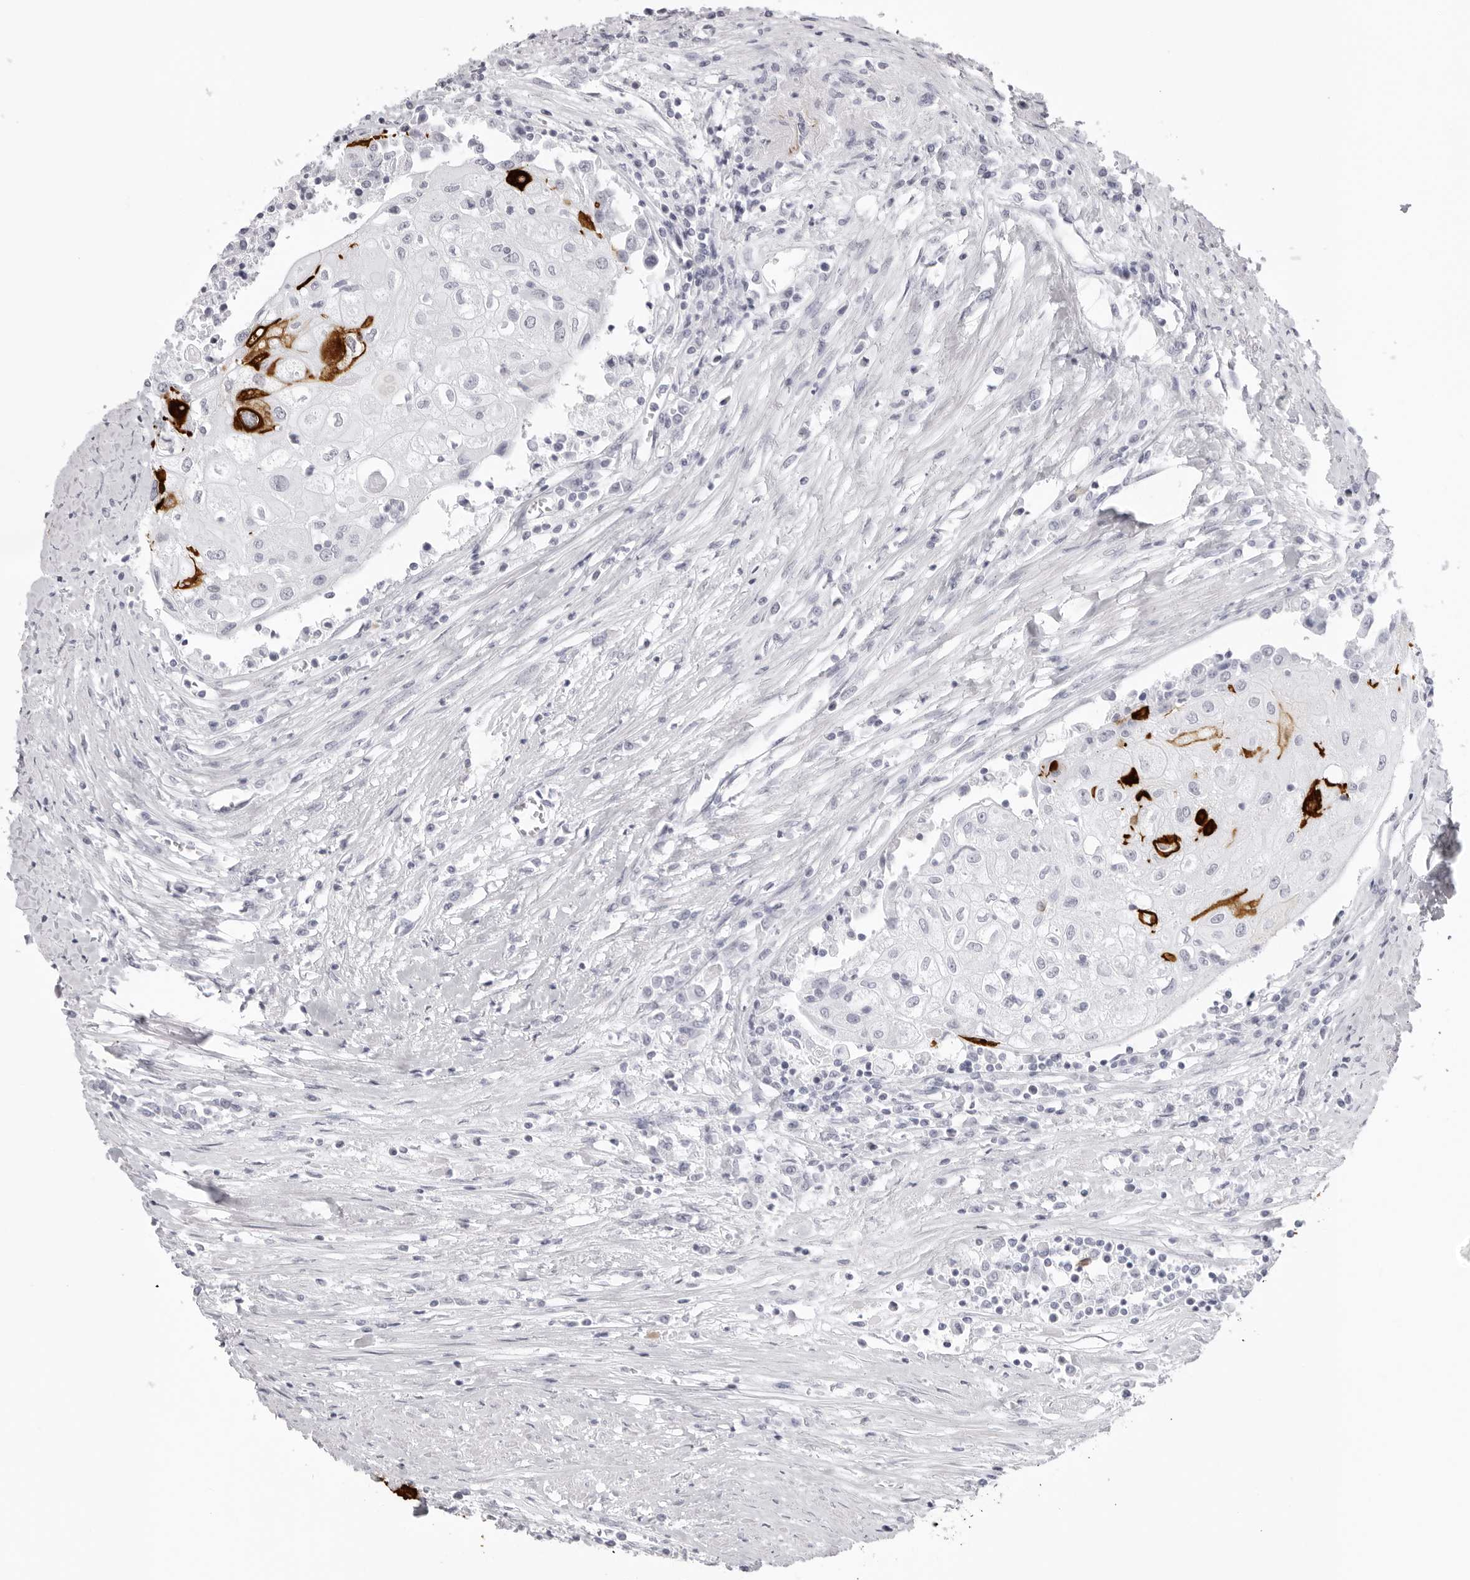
{"staining": {"intensity": "strong", "quantity": "<25%", "location": "cytoplasmic/membranous"}, "tissue": "urothelial cancer", "cell_type": "Tumor cells", "image_type": "cancer", "snomed": [{"axis": "morphology", "description": "Urothelial carcinoma, High grade"}, {"axis": "topography", "description": "Urinary bladder"}], "caption": "Strong cytoplasmic/membranous positivity is seen in approximately <25% of tumor cells in high-grade urothelial carcinoma.", "gene": "KLK9", "patient": {"sex": "female", "age": 85}}